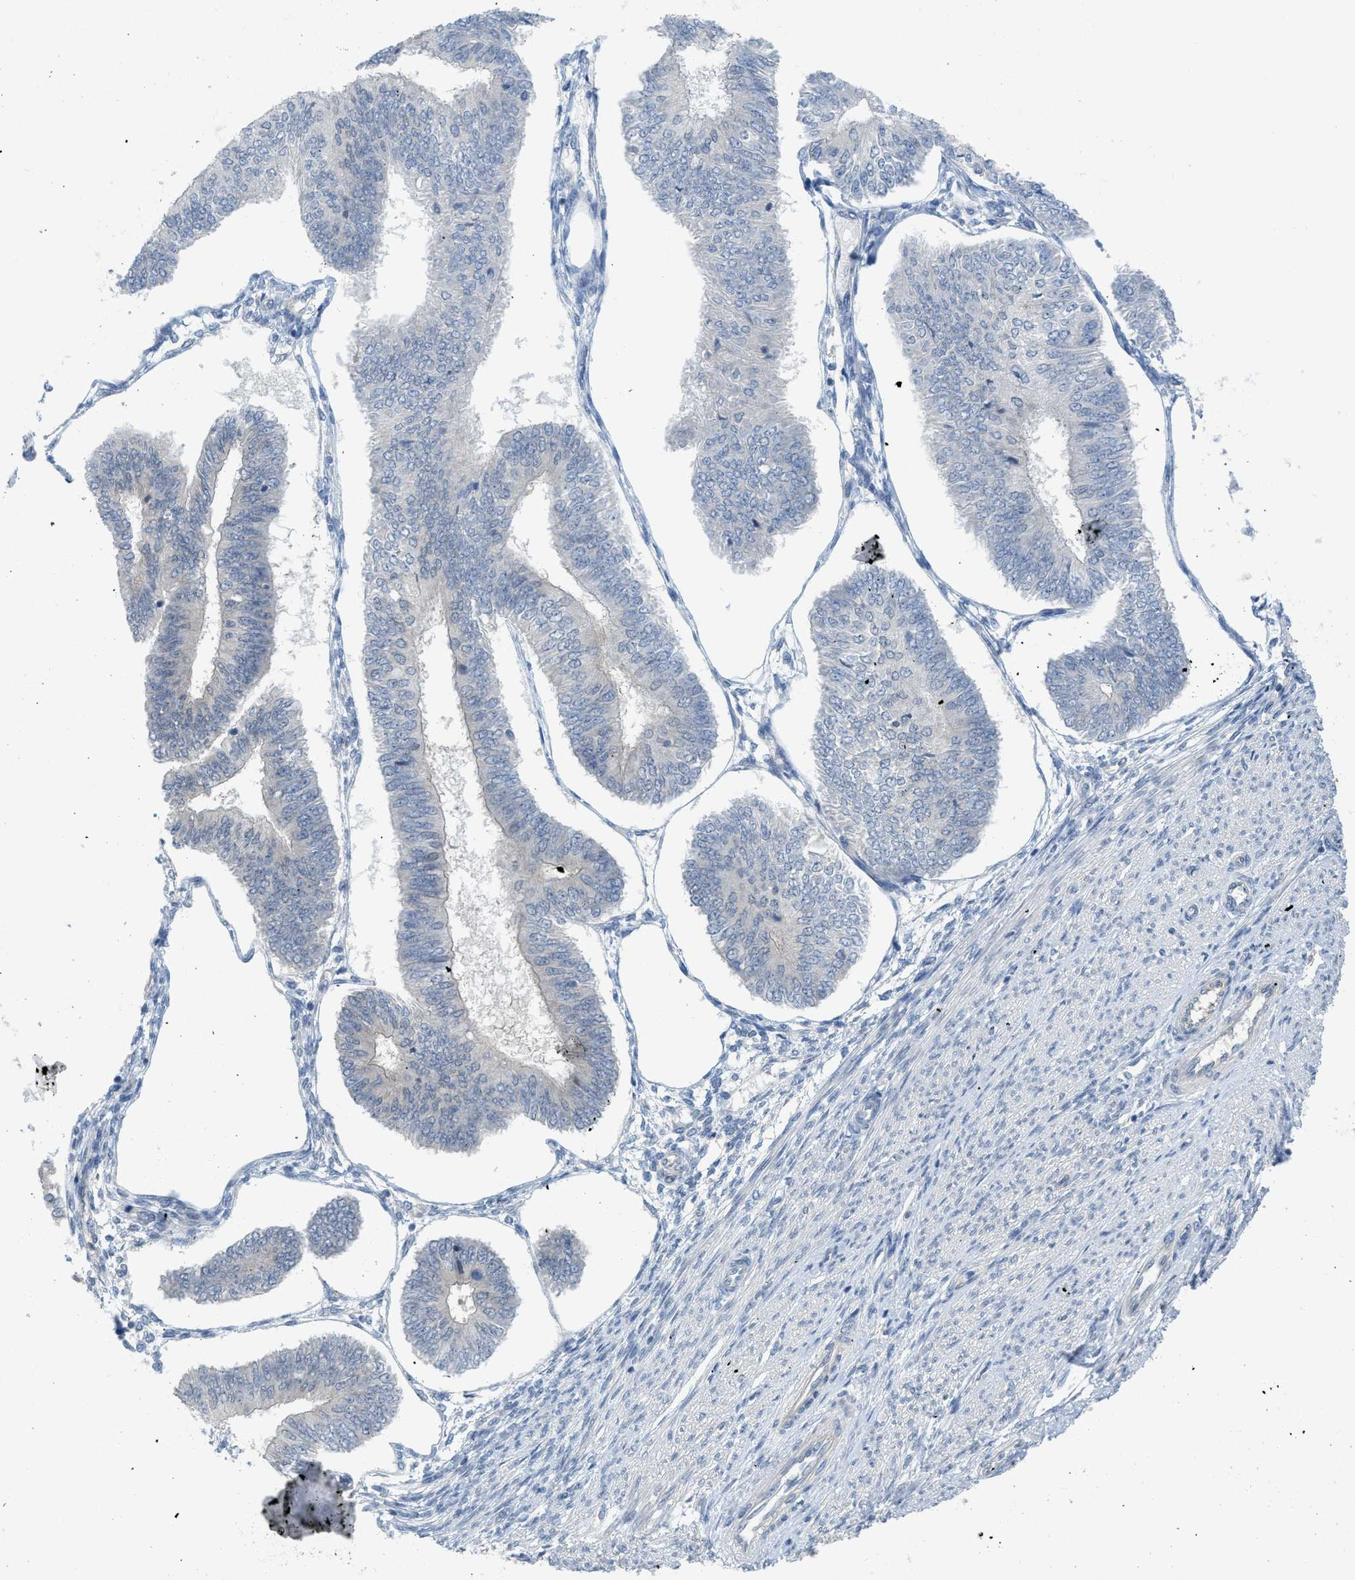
{"staining": {"intensity": "negative", "quantity": "none", "location": "none"}, "tissue": "endometrial cancer", "cell_type": "Tumor cells", "image_type": "cancer", "snomed": [{"axis": "morphology", "description": "Adenocarcinoma, NOS"}, {"axis": "topography", "description": "Endometrium"}], "caption": "There is no significant expression in tumor cells of adenocarcinoma (endometrial).", "gene": "TNFAIP1", "patient": {"sex": "female", "age": 58}}